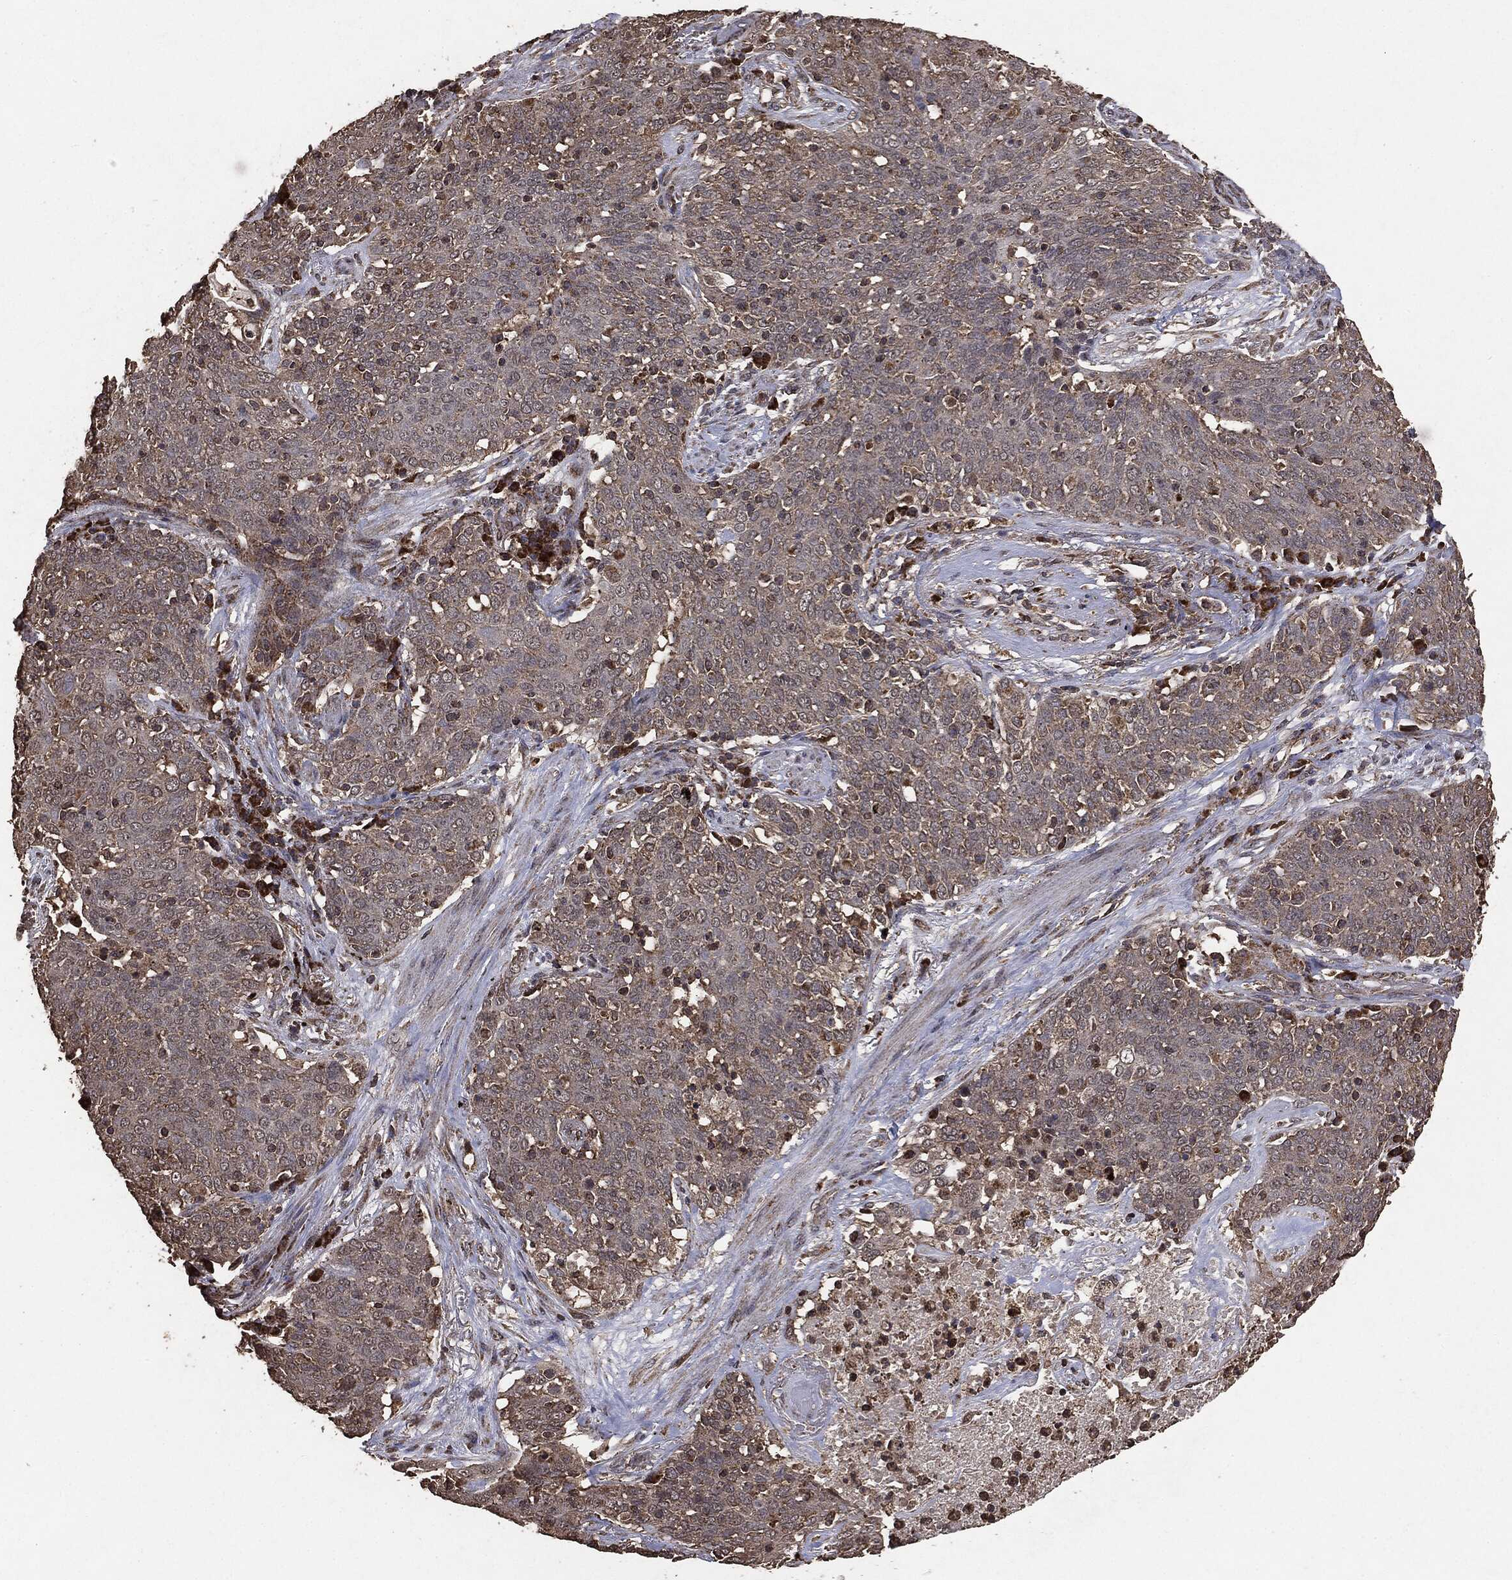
{"staining": {"intensity": "moderate", "quantity": "25%-75%", "location": "cytoplasmic/membranous"}, "tissue": "lung cancer", "cell_type": "Tumor cells", "image_type": "cancer", "snomed": [{"axis": "morphology", "description": "Squamous cell carcinoma, NOS"}, {"axis": "topography", "description": "Lung"}], "caption": "Moderate cytoplasmic/membranous protein expression is identified in approximately 25%-75% of tumor cells in squamous cell carcinoma (lung).", "gene": "MTOR", "patient": {"sex": "male", "age": 82}}